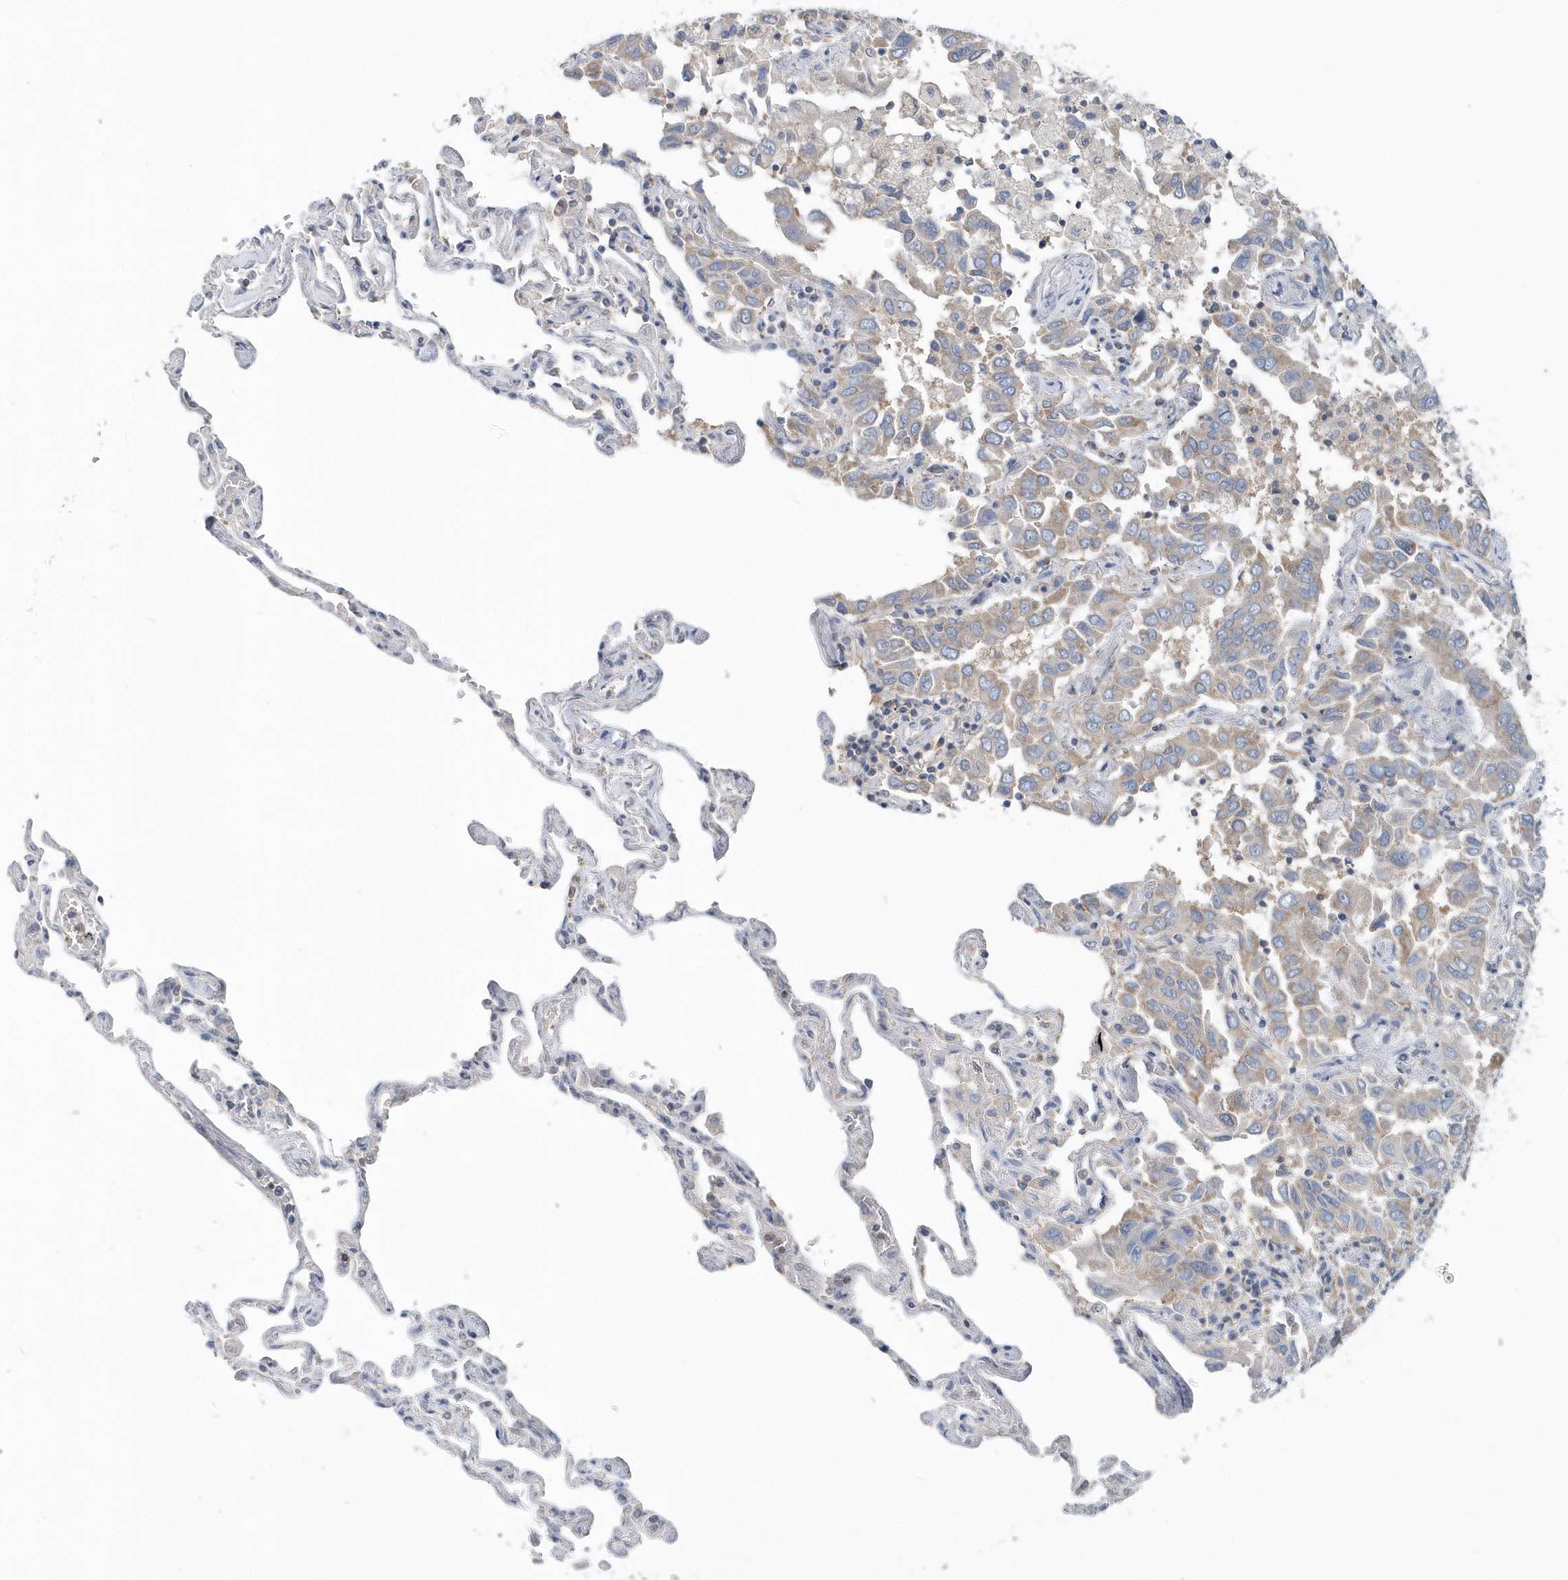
{"staining": {"intensity": "weak", "quantity": "<25%", "location": "cytoplasmic/membranous"}, "tissue": "lung cancer", "cell_type": "Tumor cells", "image_type": "cancer", "snomed": [{"axis": "morphology", "description": "Adenocarcinoma, NOS"}, {"axis": "topography", "description": "Lung"}], "caption": "This is a histopathology image of immunohistochemistry (IHC) staining of lung cancer, which shows no expression in tumor cells.", "gene": "EIF3C", "patient": {"sex": "male", "age": 64}}